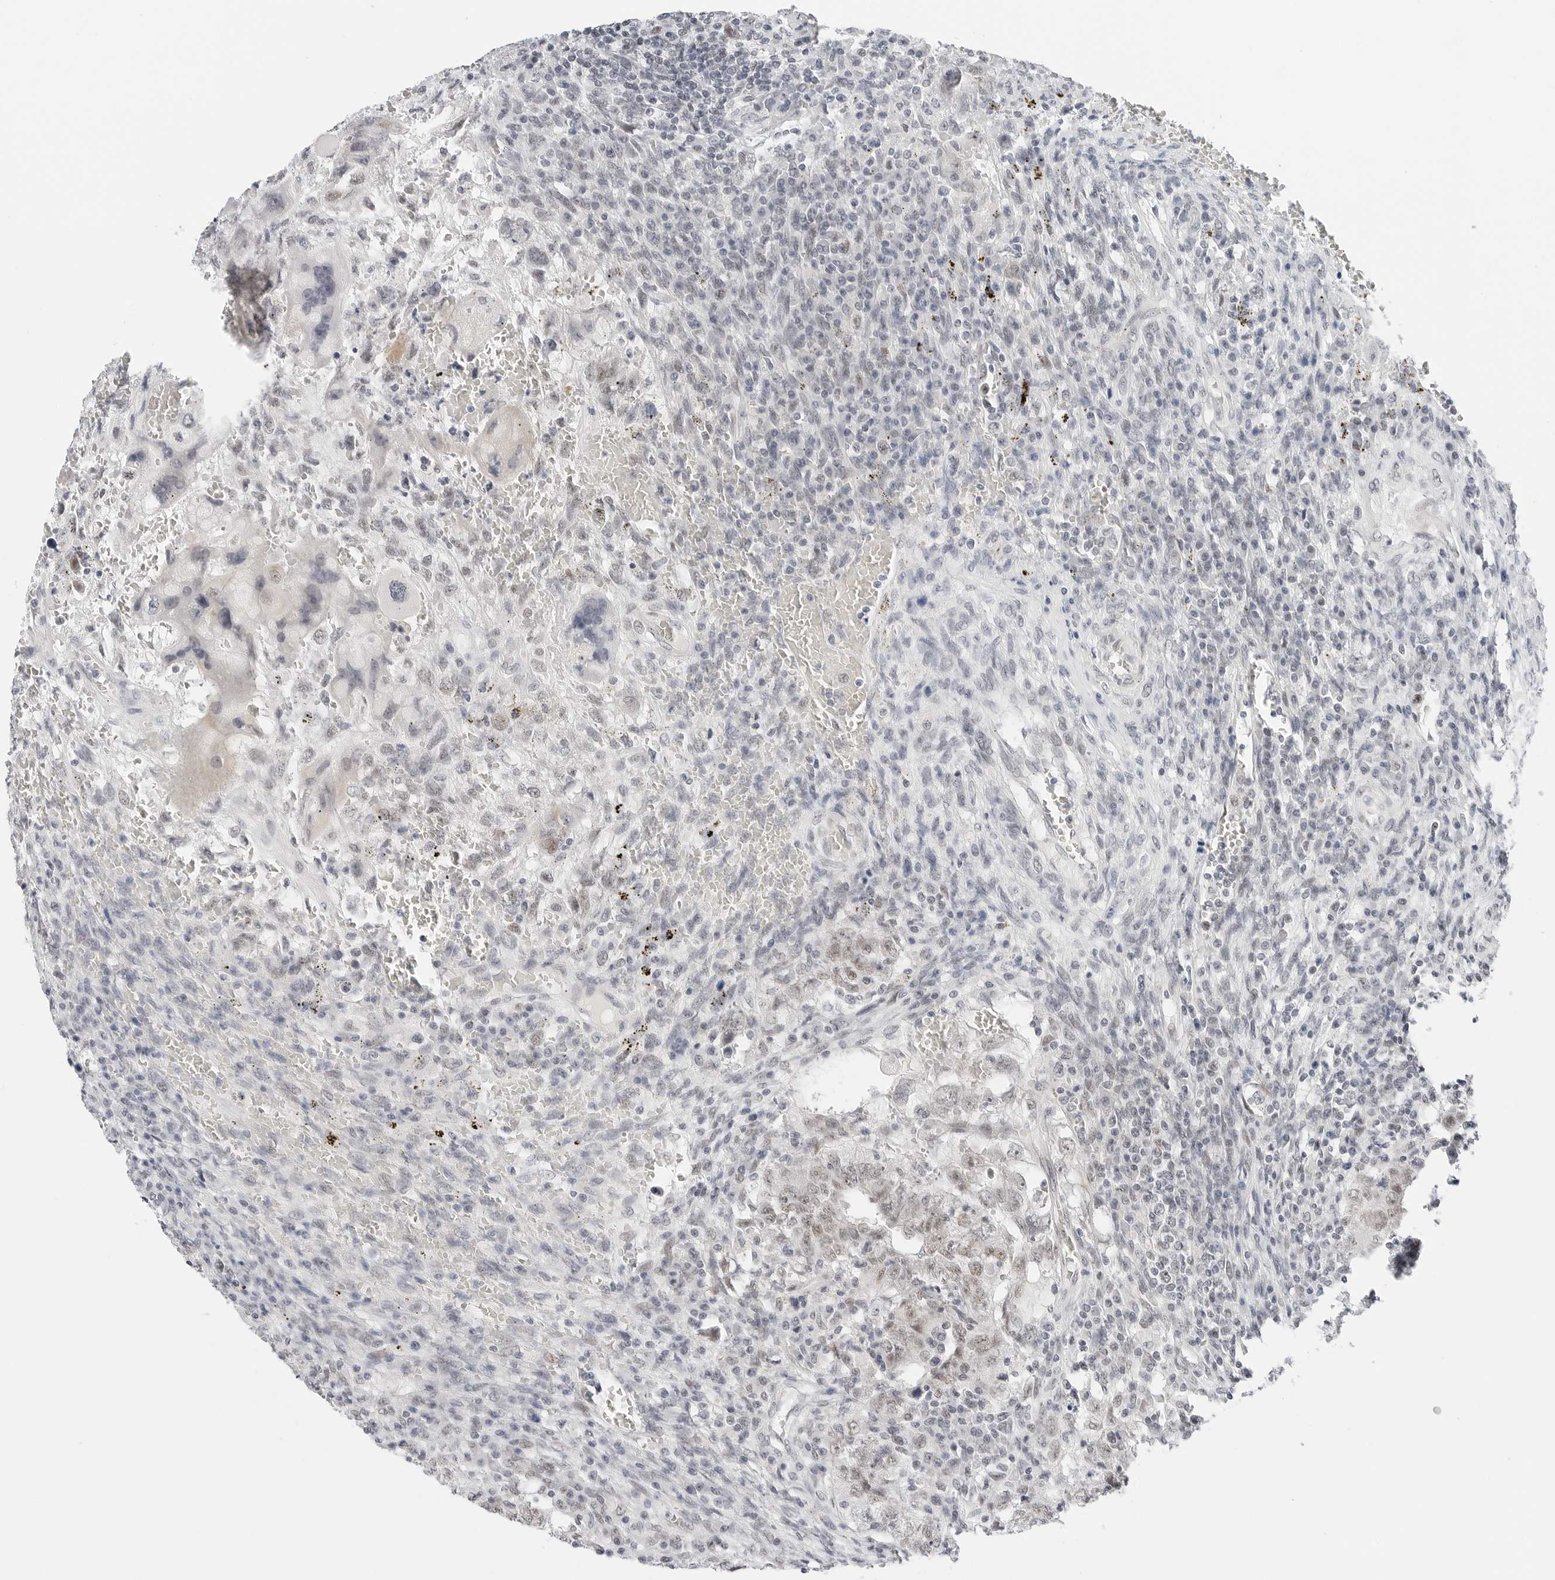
{"staining": {"intensity": "weak", "quantity": "25%-75%", "location": "nuclear"}, "tissue": "testis cancer", "cell_type": "Tumor cells", "image_type": "cancer", "snomed": [{"axis": "morphology", "description": "Carcinoma, Embryonal, NOS"}, {"axis": "topography", "description": "Testis"}], "caption": "An image of embryonal carcinoma (testis) stained for a protein reveals weak nuclear brown staining in tumor cells.", "gene": "TSEN2", "patient": {"sex": "male", "age": 26}}